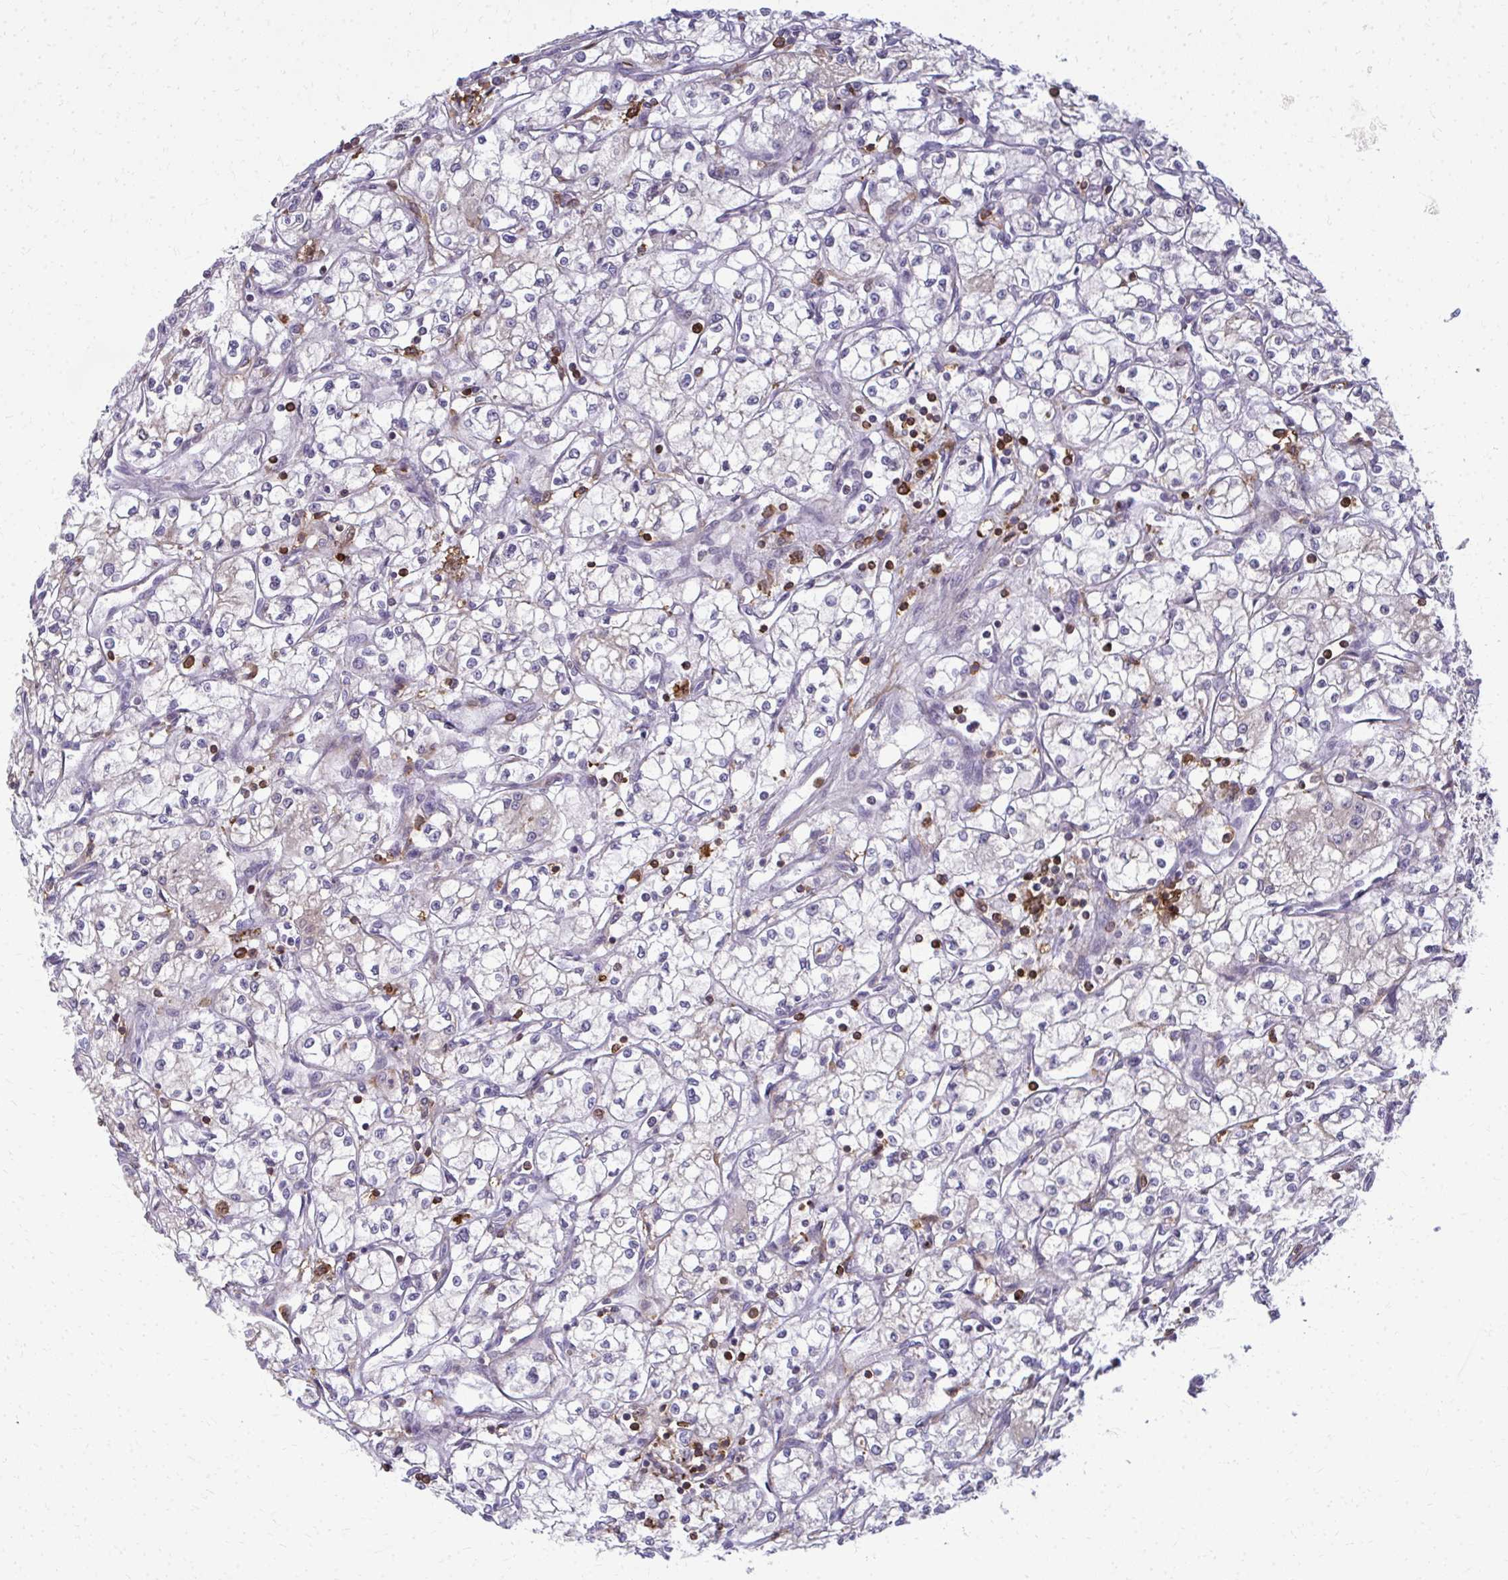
{"staining": {"intensity": "negative", "quantity": "none", "location": "none"}, "tissue": "renal cancer", "cell_type": "Tumor cells", "image_type": "cancer", "snomed": [{"axis": "morphology", "description": "Adenocarcinoma, NOS"}, {"axis": "topography", "description": "Kidney"}], "caption": "A histopathology image of renal cancer (adenocarcinoma) stained for a protein demonstrates no brown staining in tumor cells.", "gene": "AP5M1", "patient": {"sex": "male", "age": 59}}